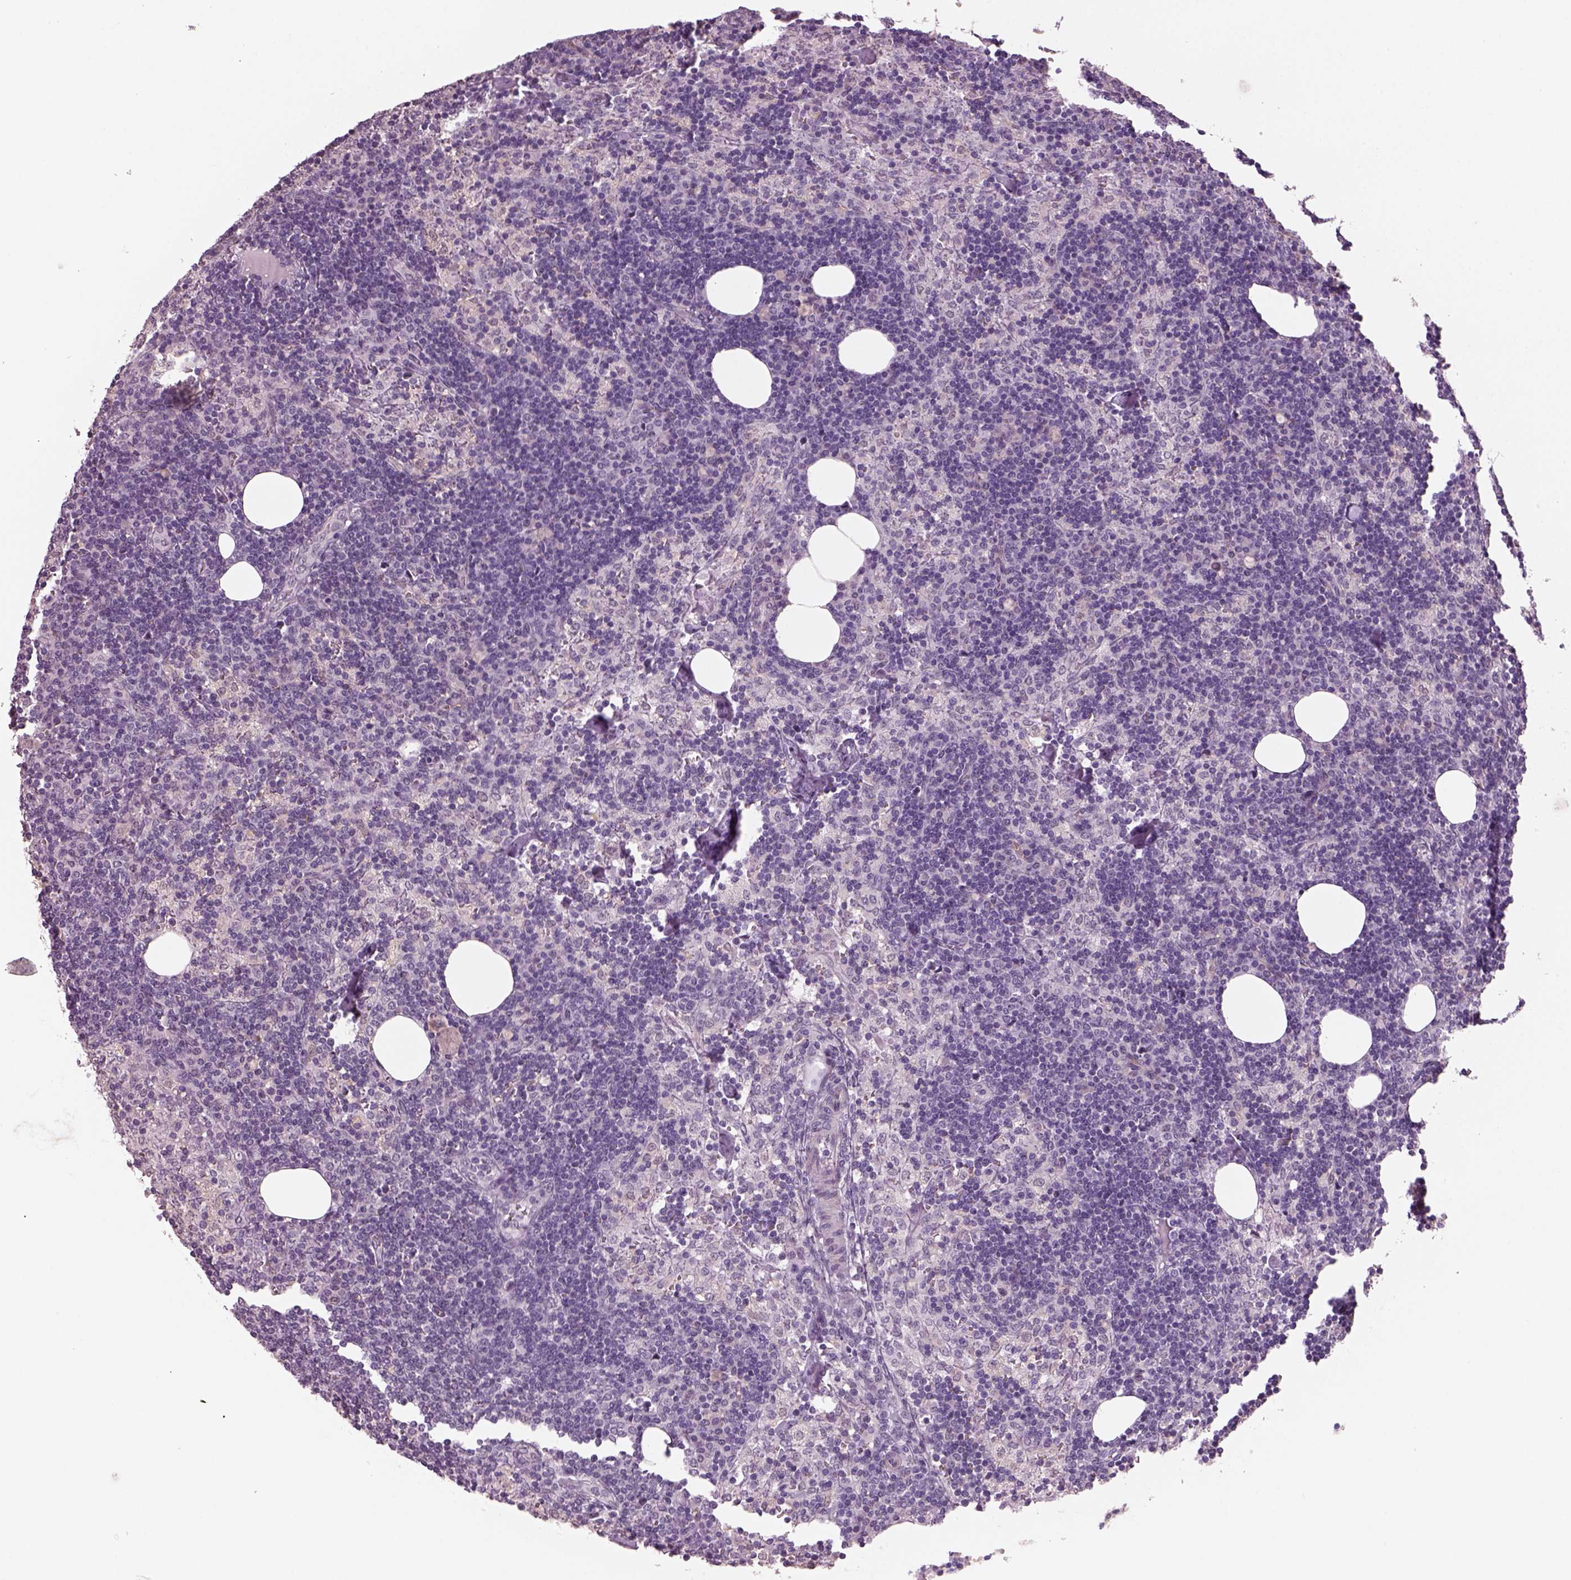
{"staining": {"intensity": "negative", "quantity": "none", "location": "none"}, "tissue": "lymph node", "cell_type": "Germinal center cells", "image_type": "normal", "snomed": [{"axis": "morphology", "description": "Normal tissue, NOS"}, {"axis": "topography", "description": "Lymph node"}], "caption": "IHC image of unremarkable lymph node: human lymph node stained with DAB reveals no significant protein expression in germinal center cells. The staining is performed using DAB brown chromogen with nuclei counter-stained in using hematoxylin.", "gene": "NAT8B", "patient": {"sex": "female", "age": 52}}